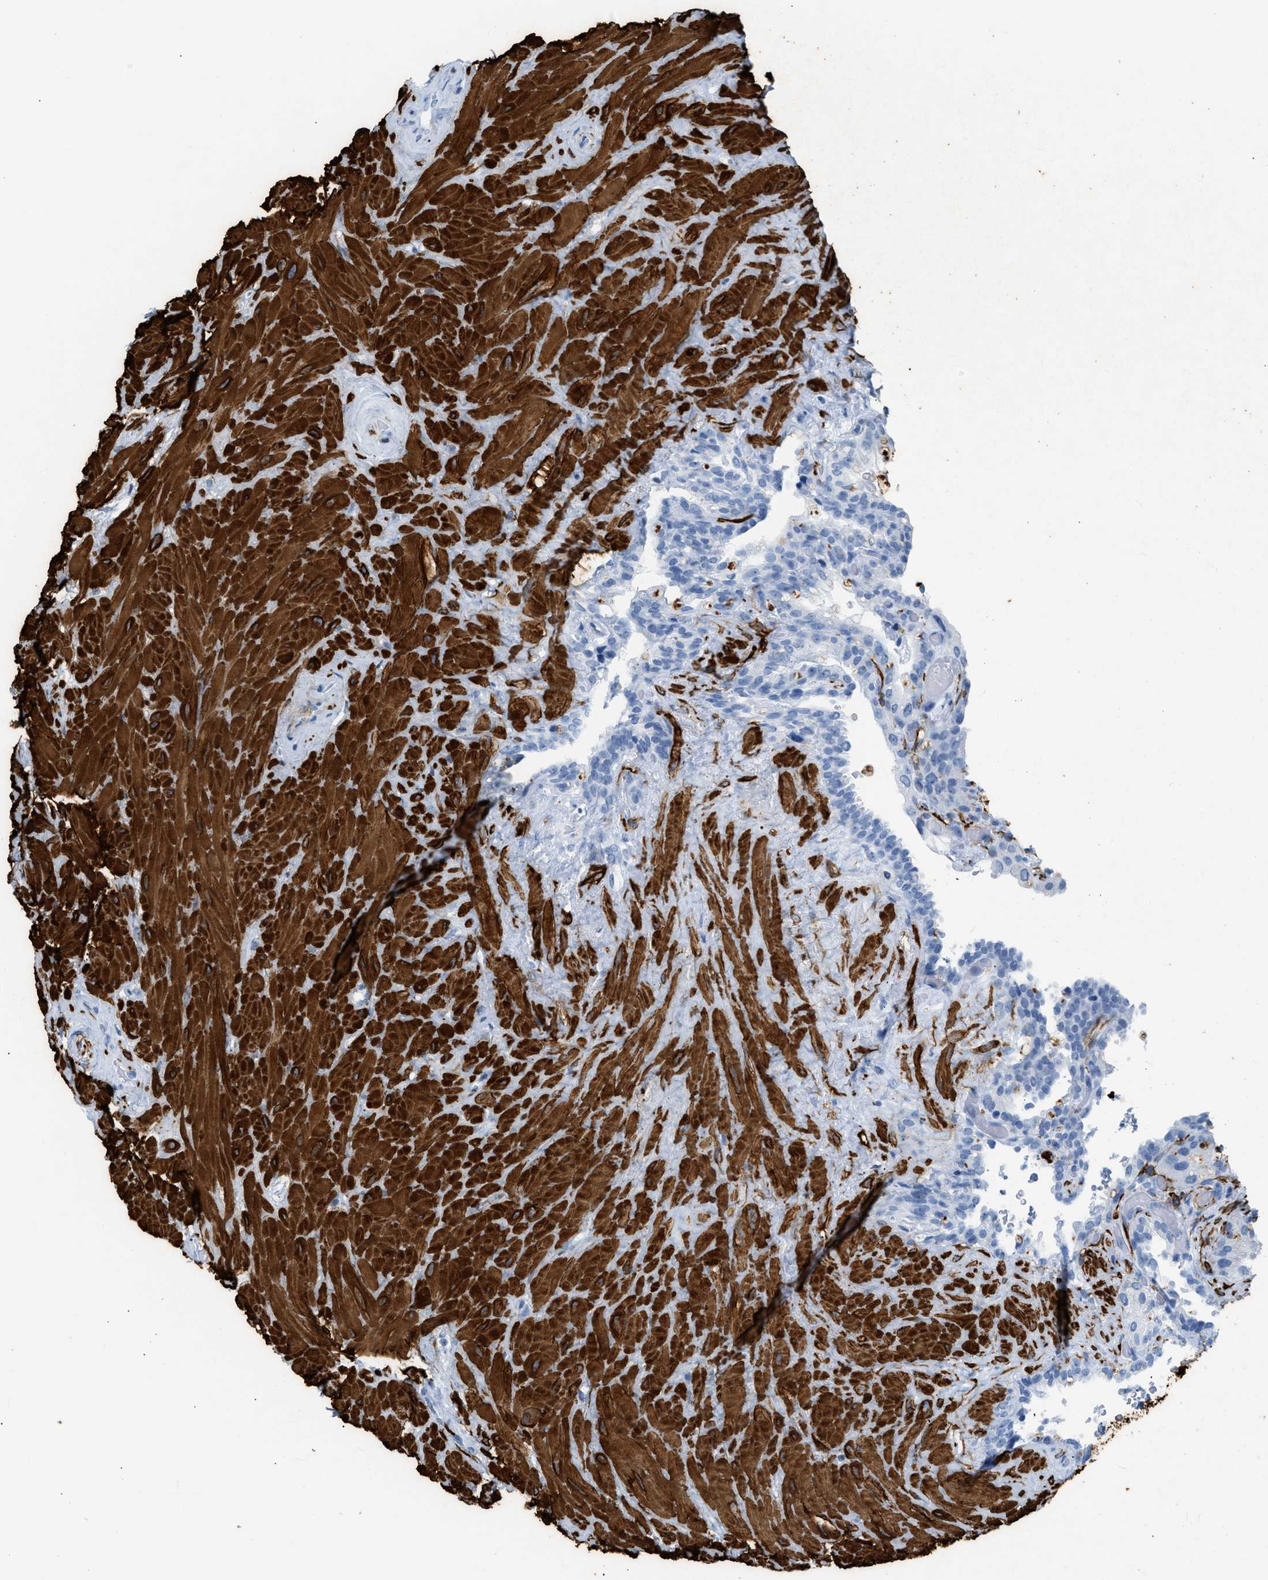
{"staining": {"intensity": "negative", "quantity": "none", "location": "none"}, "tissue": "seminal vesicle", "cell_type": "Glandular cells", "image_type": "normal", "snomed": [{"axis": "morphology", "description": "Normal tissue, NOS"}, {"axis": "topography", "description": "Seminal veicle"}], "caption": "IHC photomicrograph of normal seminal vesicle: human seminal vesicle stained with DAB displays no significant protein expression in glandular cells.", "gene": "DES", "patient": {"sex": "male", "age": 68}}